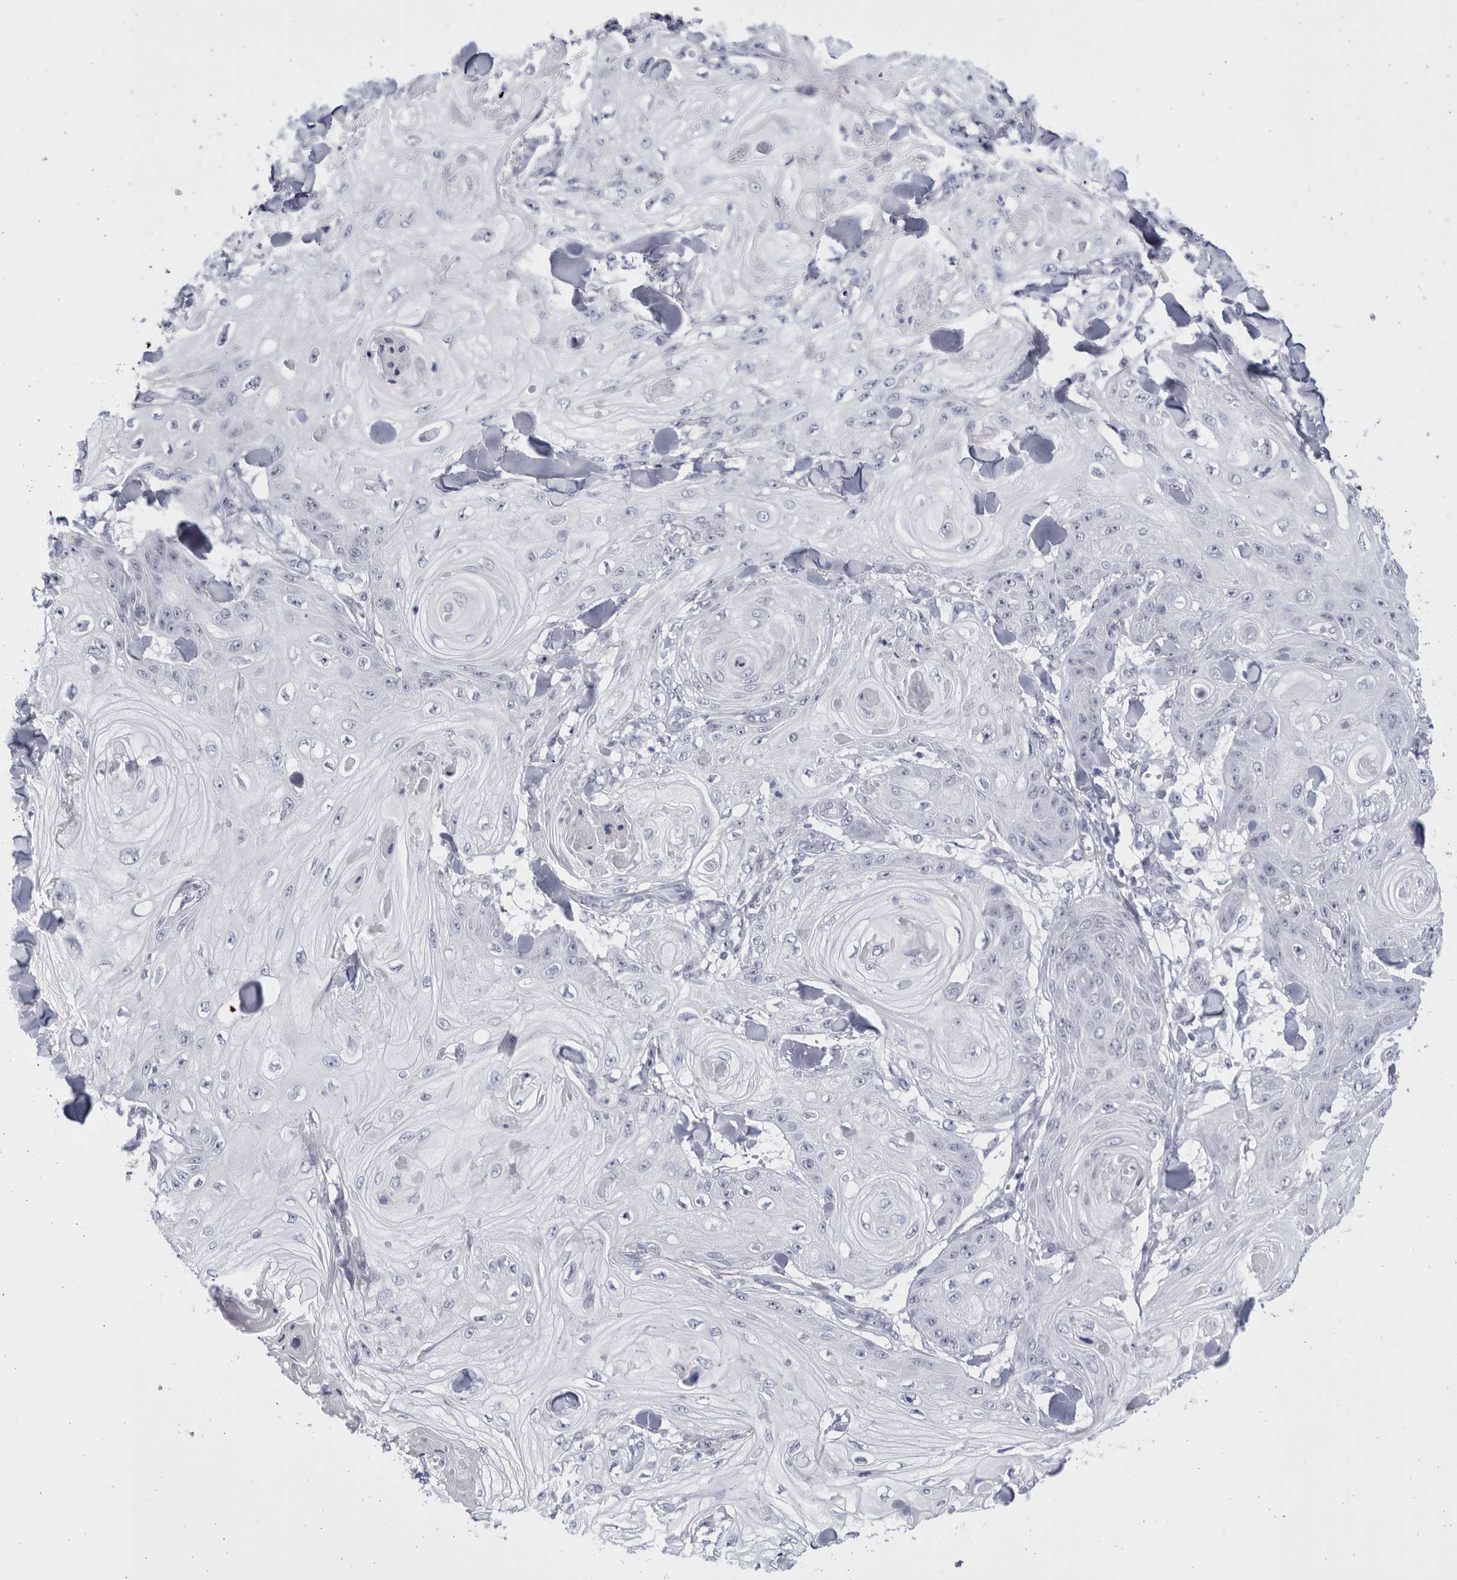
{"staining": {"intensity": "negative", "quantity": "none", "location": "none"}, "tissue": "skin cancer", "cell_type": "Tumor cells", "image_type": "cancer", "snomed": [{"axis": "morphology", "description": "Squamous cell carcinoma, NOS"}, {"axis": "topography", "description": "Skin"}], "caption": "Tumor cells show no significant protein expression in skin cancer (squamous cell carcinoma).", "gene": "CCDC181", "patient": {"sex": "male", "age": 74}}